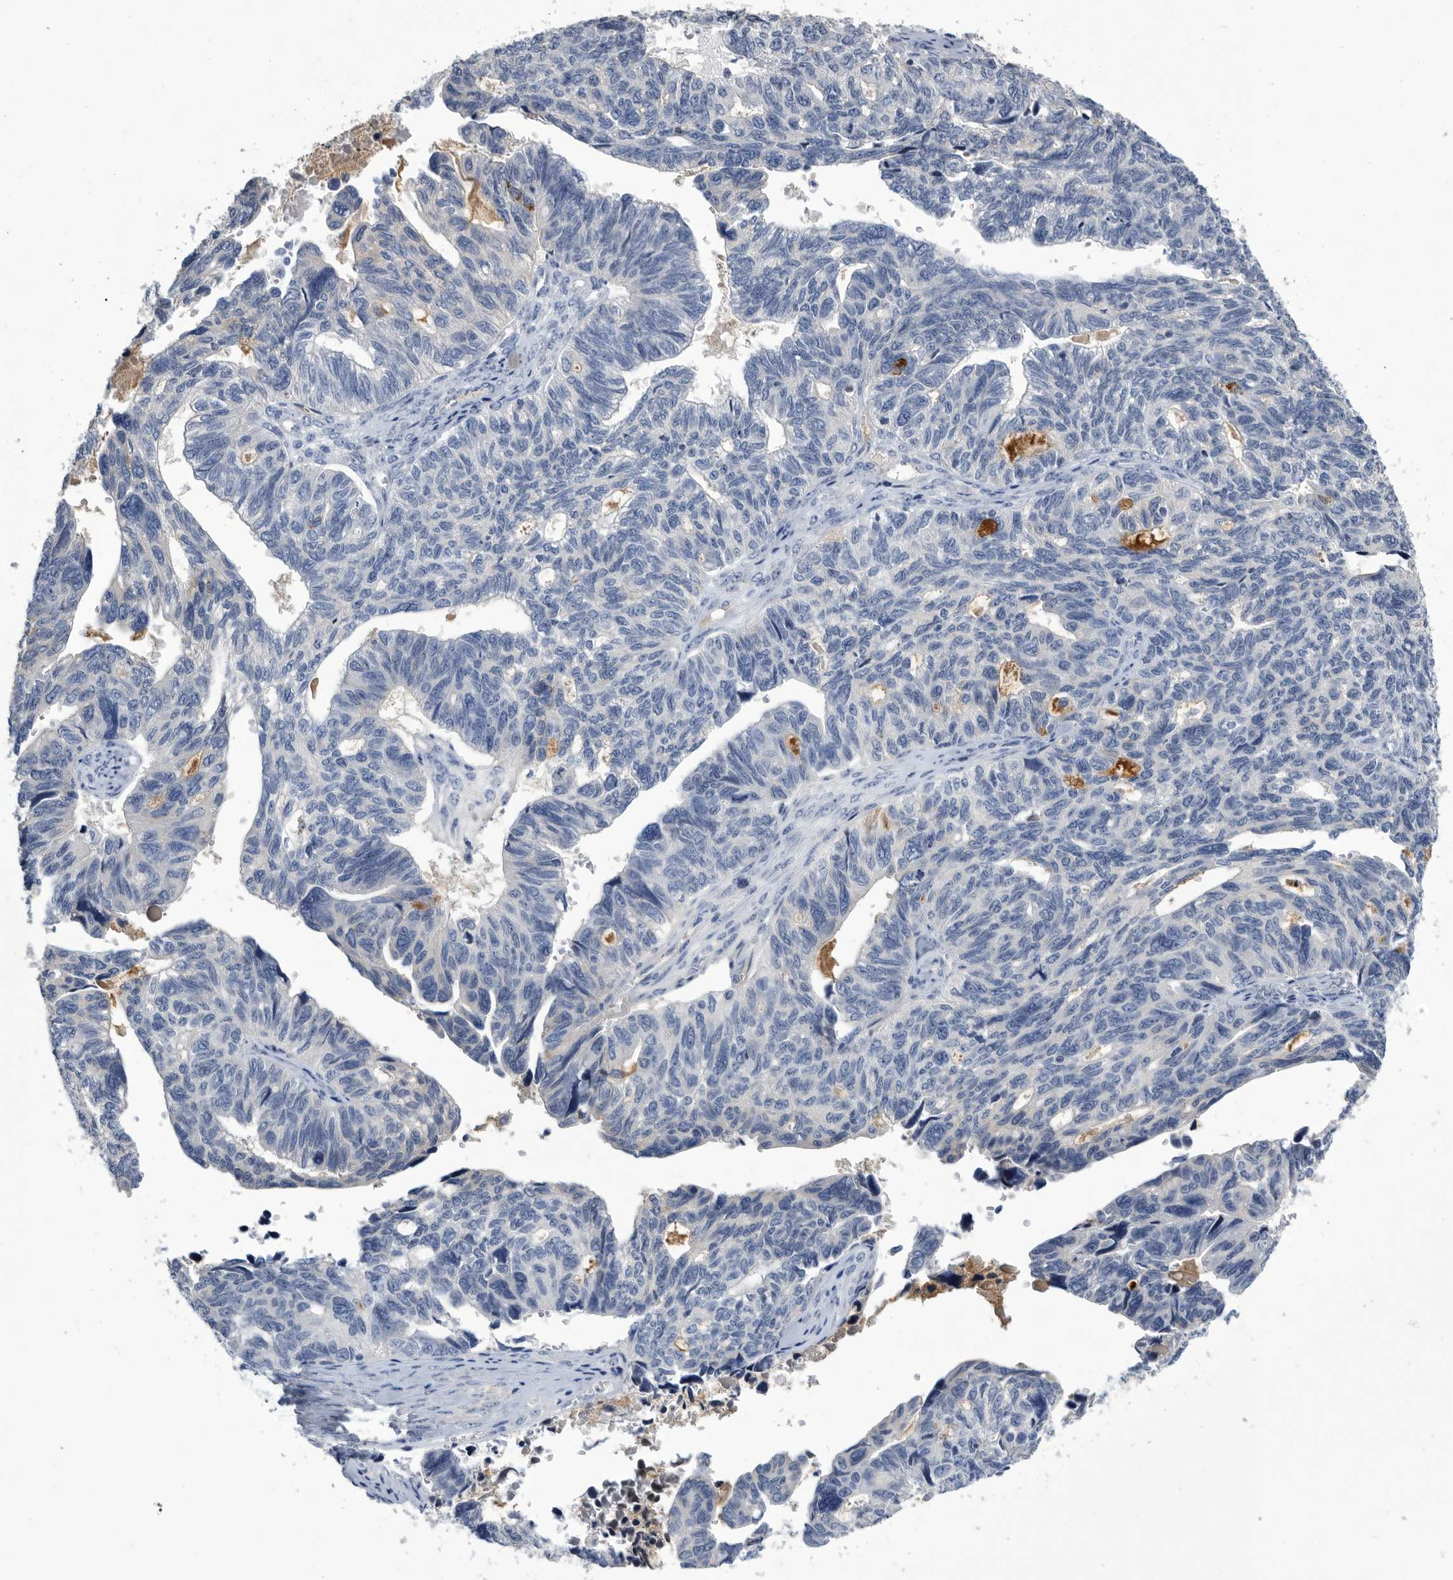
{"staining": {"intensity": "negative", "quantity": "none", "location": "none"}, "tissue": "ovarian cancer", "cell_type": "Tumor cells", "image_type": "cancer", "snomed": [{"axis": "morphology", "description": "Cystadenocarcinoma, serous, NOS"}, {"axis": "topography", "description": "Ovary"}], "caption": "Tumor cells show no significant protein expression in ovarian cancer (serous cystadenocarcinoma).", "gene": "BTBD6", "patient": {"sex": "female", "age": 79}}